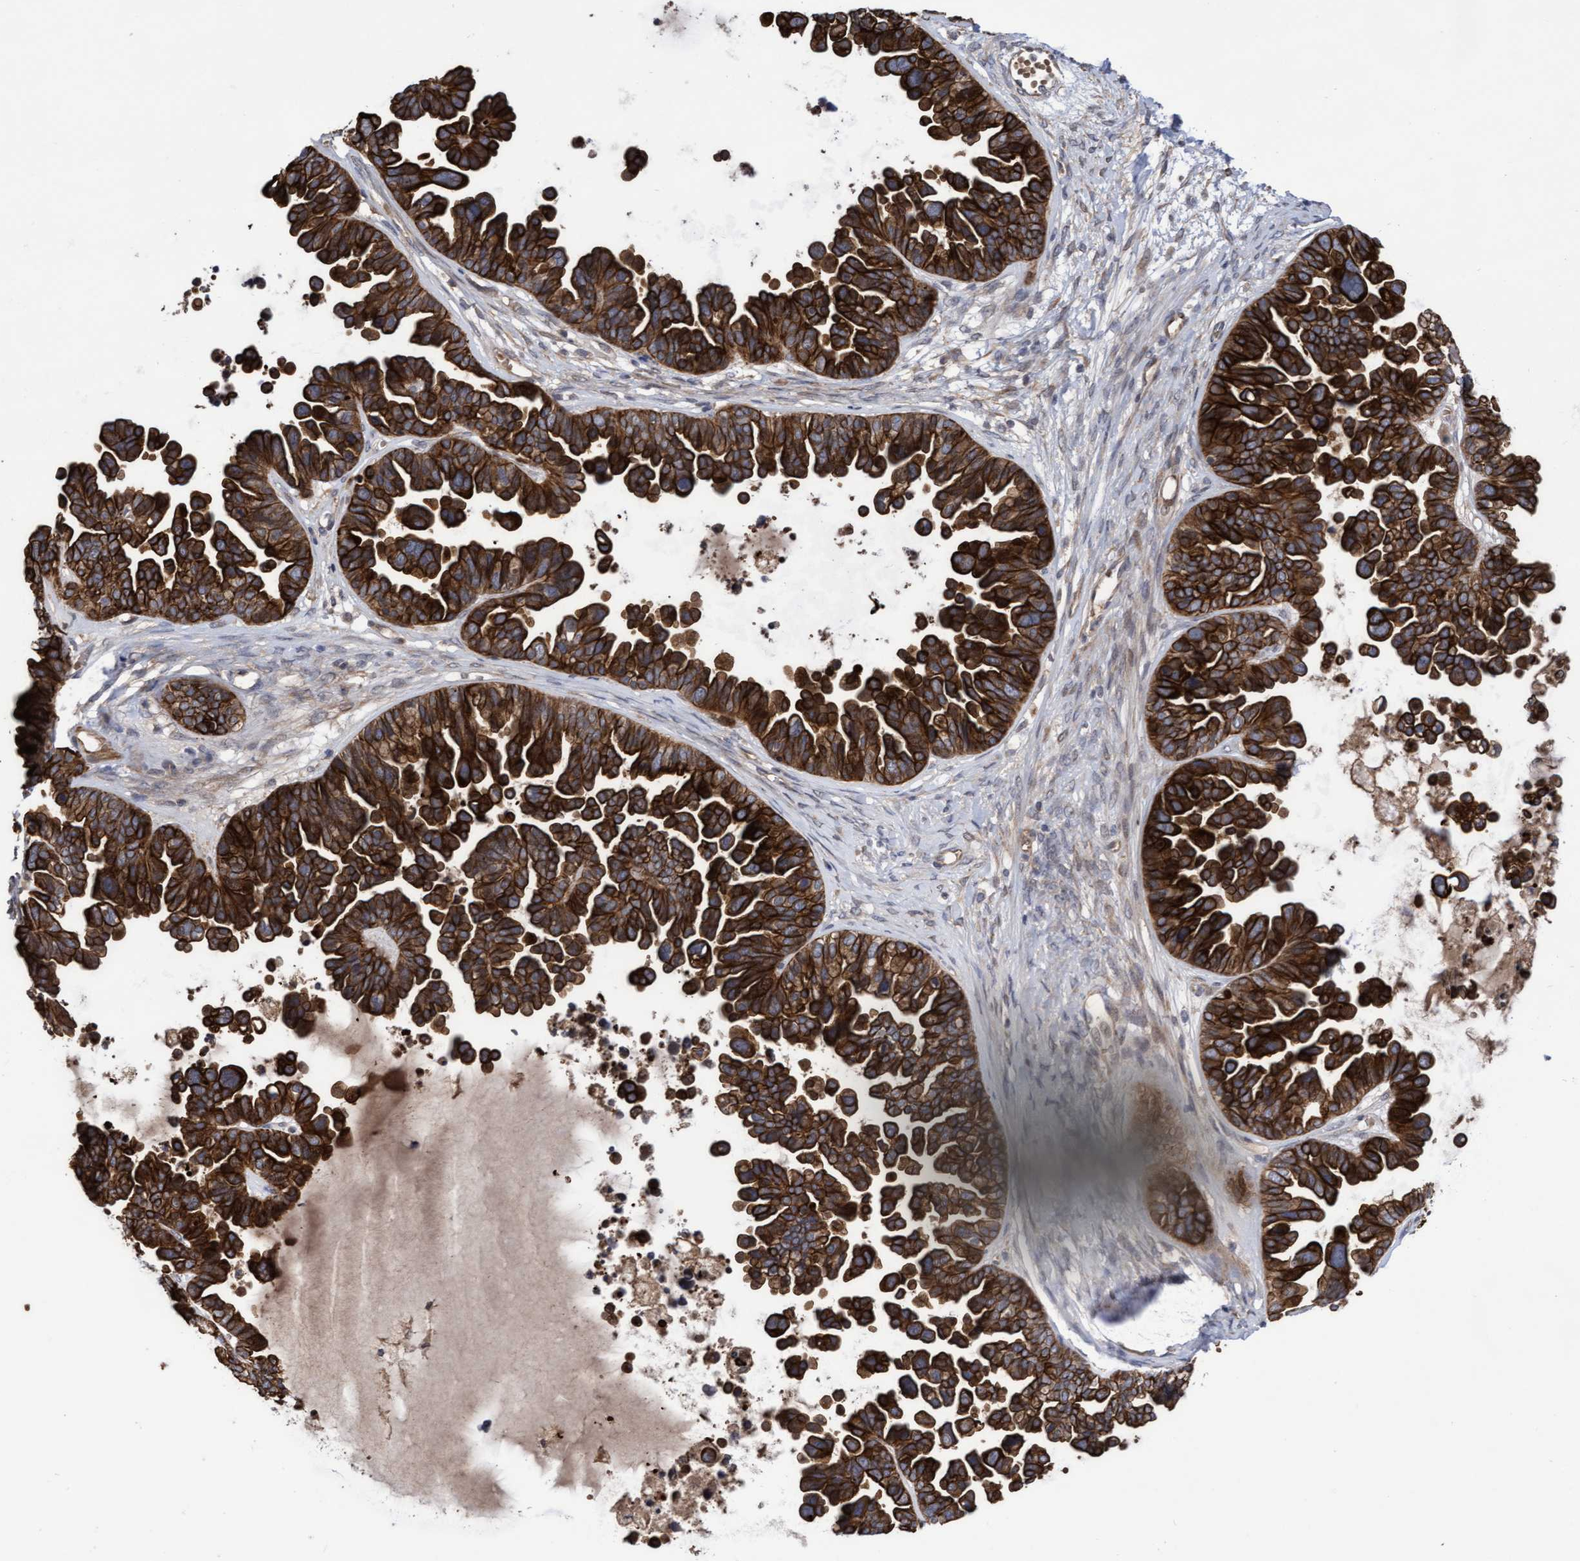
{"staining": {"intensity": "strong", "quantity": ">75%", "location": "cytoplasmic/membranous"}, "tissue": "ovarian cancer", "cell_type": "Tumor cells", "image_type": "cancer", "snomed": [{"axis": "morphology", "description": "Cystadenocarcinoma, serous, NOS"}, {"axis": "topography", "description": "Ovary"}], "caption": "Human ovarian serous cystadenocarcinoma stained with a protein marker demonstrates strong staining in tumor cells.", "gene": "COBL", "patient": {"sex": "female", "age": 56}}